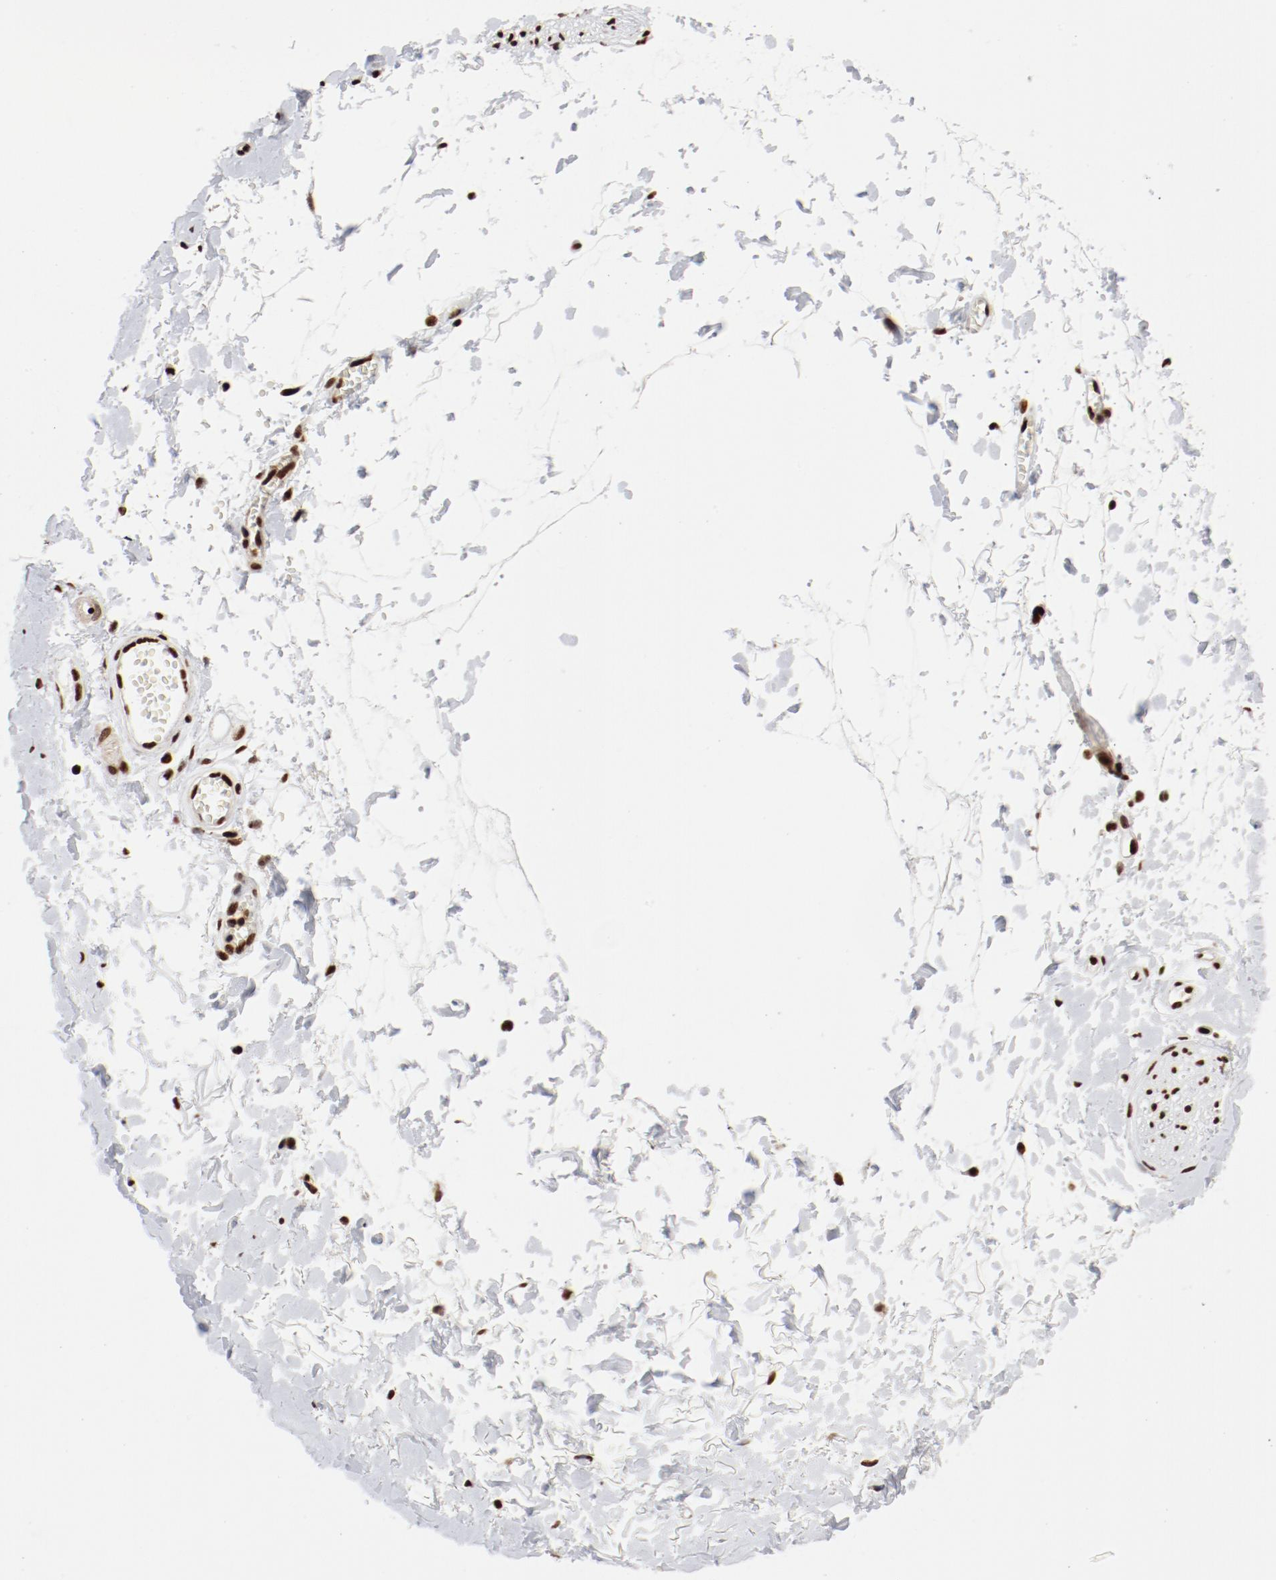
{"staining": {"intensity": "strong", "quantity": ">75%", "location": "nuclear"}, "tissue": "adipose tissue", "cell_type": "Adipocytes", "image_type": "normal", "snomed": [{"axis": "morphology", "description": "Normal tissue, NOS"}, {"axis": "morphology", "description": "Inflammation, NOS"}, {"axis": "topography", "description": "Salivary gland"}, {"axis": "topography", "description": "Peripheral nerve tissue"}], "caption": "Immunohistochemistry (IHC) photomicrograph of unremarkable human adipose tissue stained for a protein (brown), which reveals high levels of strong nuclear positivity in approximately >75% of adipocytes.", "gene": "NFYB", "patient": {"sex": "female", "age": 75}}